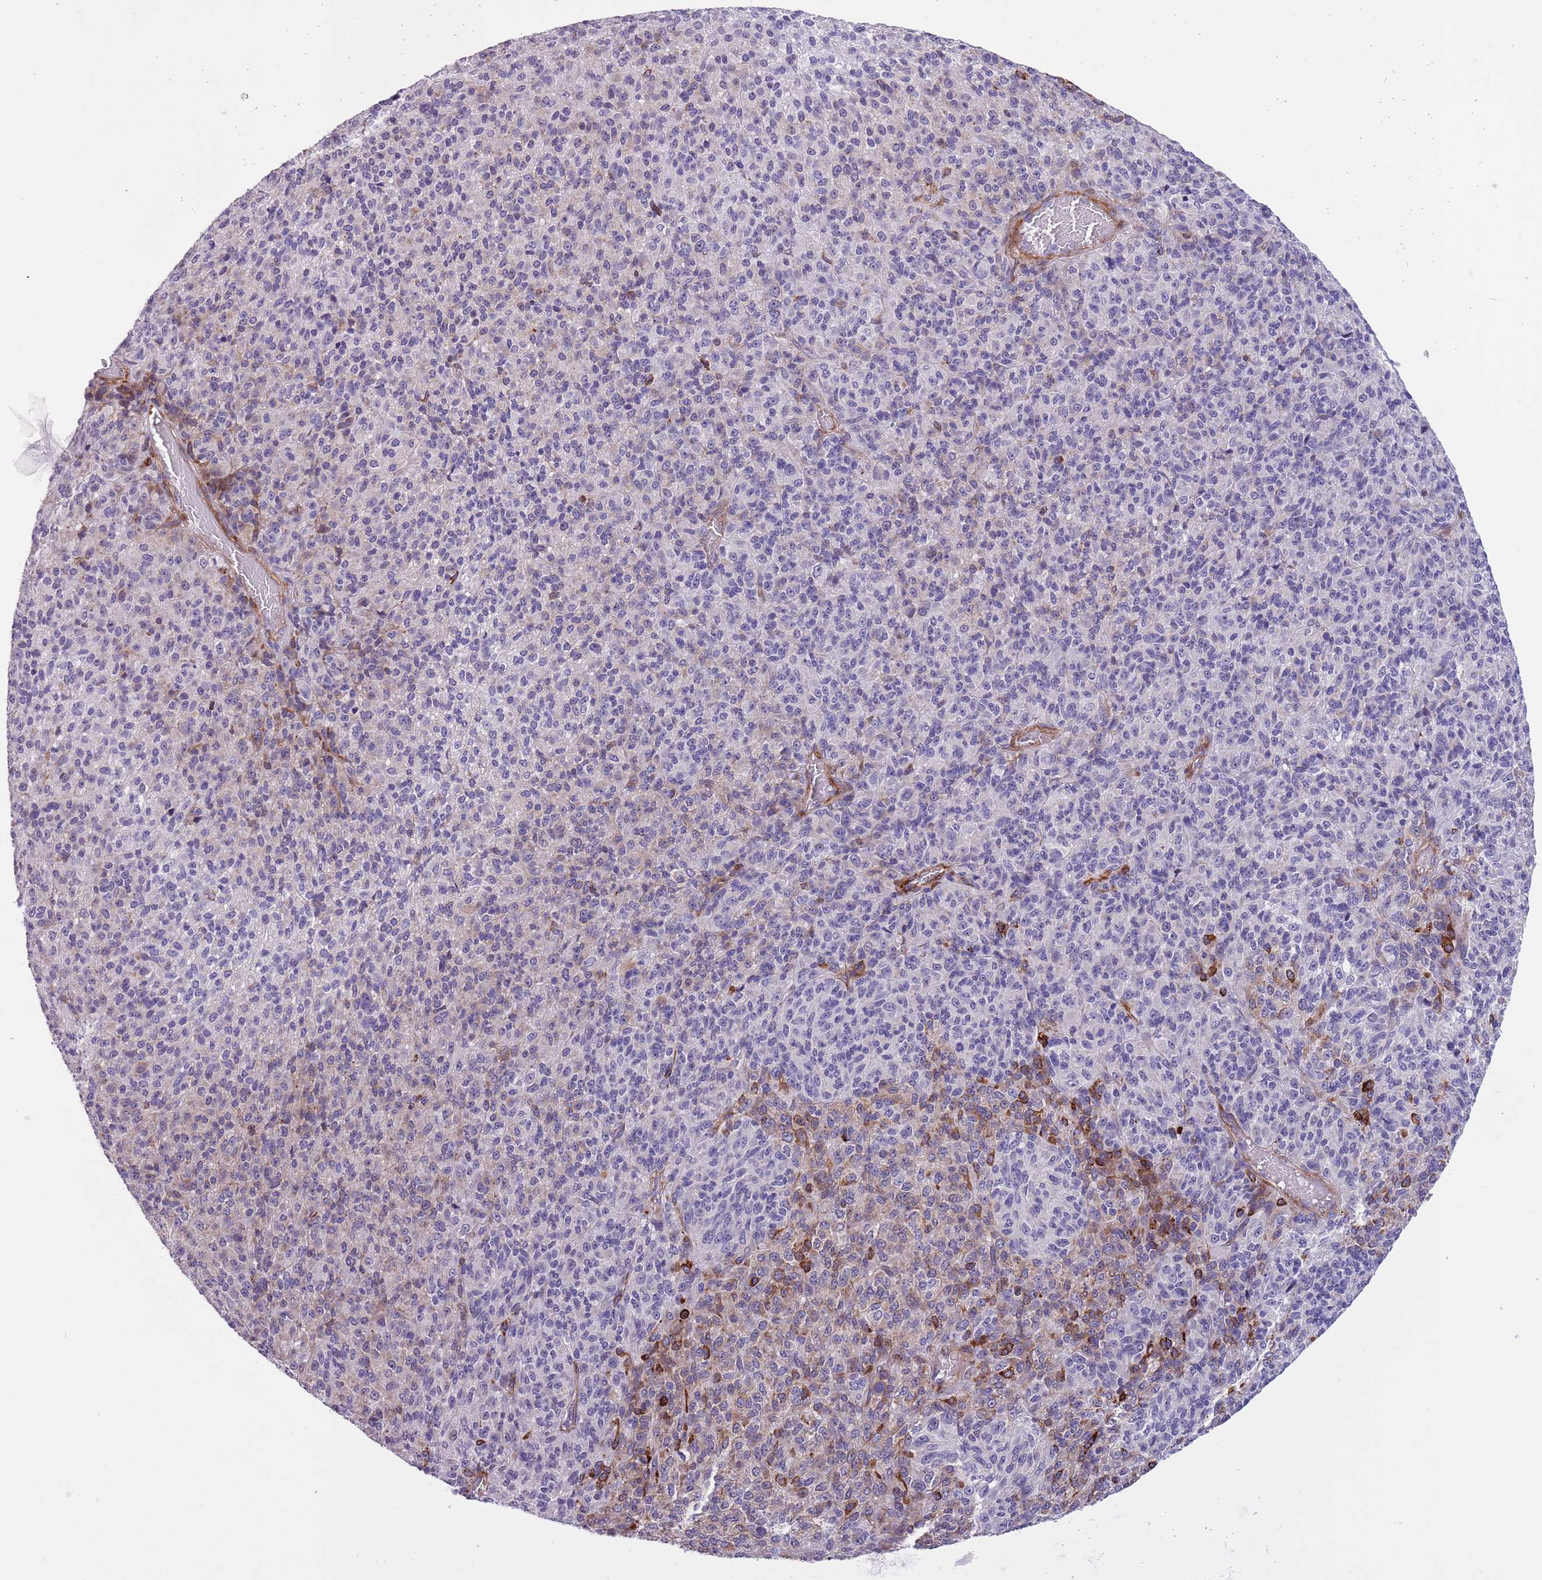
{"staining": {"intensity": "weak", "quantity": "<25%", "location": "cytoplasmic/membranous"}, "tissue": "melanoma", "cell_type": "Tumor cells", "image_type": "cancer", "snomed": [{"axis": "morphology", "description": "Malignant melanoma, Metastatic site"}, {"axis": "topography", "description": "Brain"}], "caption": "An image of human malignant melanoma (metastatic site) is negative for staining in tumor cells.", "gene": "MRPL32", "patient": {"sex": "female", "age": 56}}